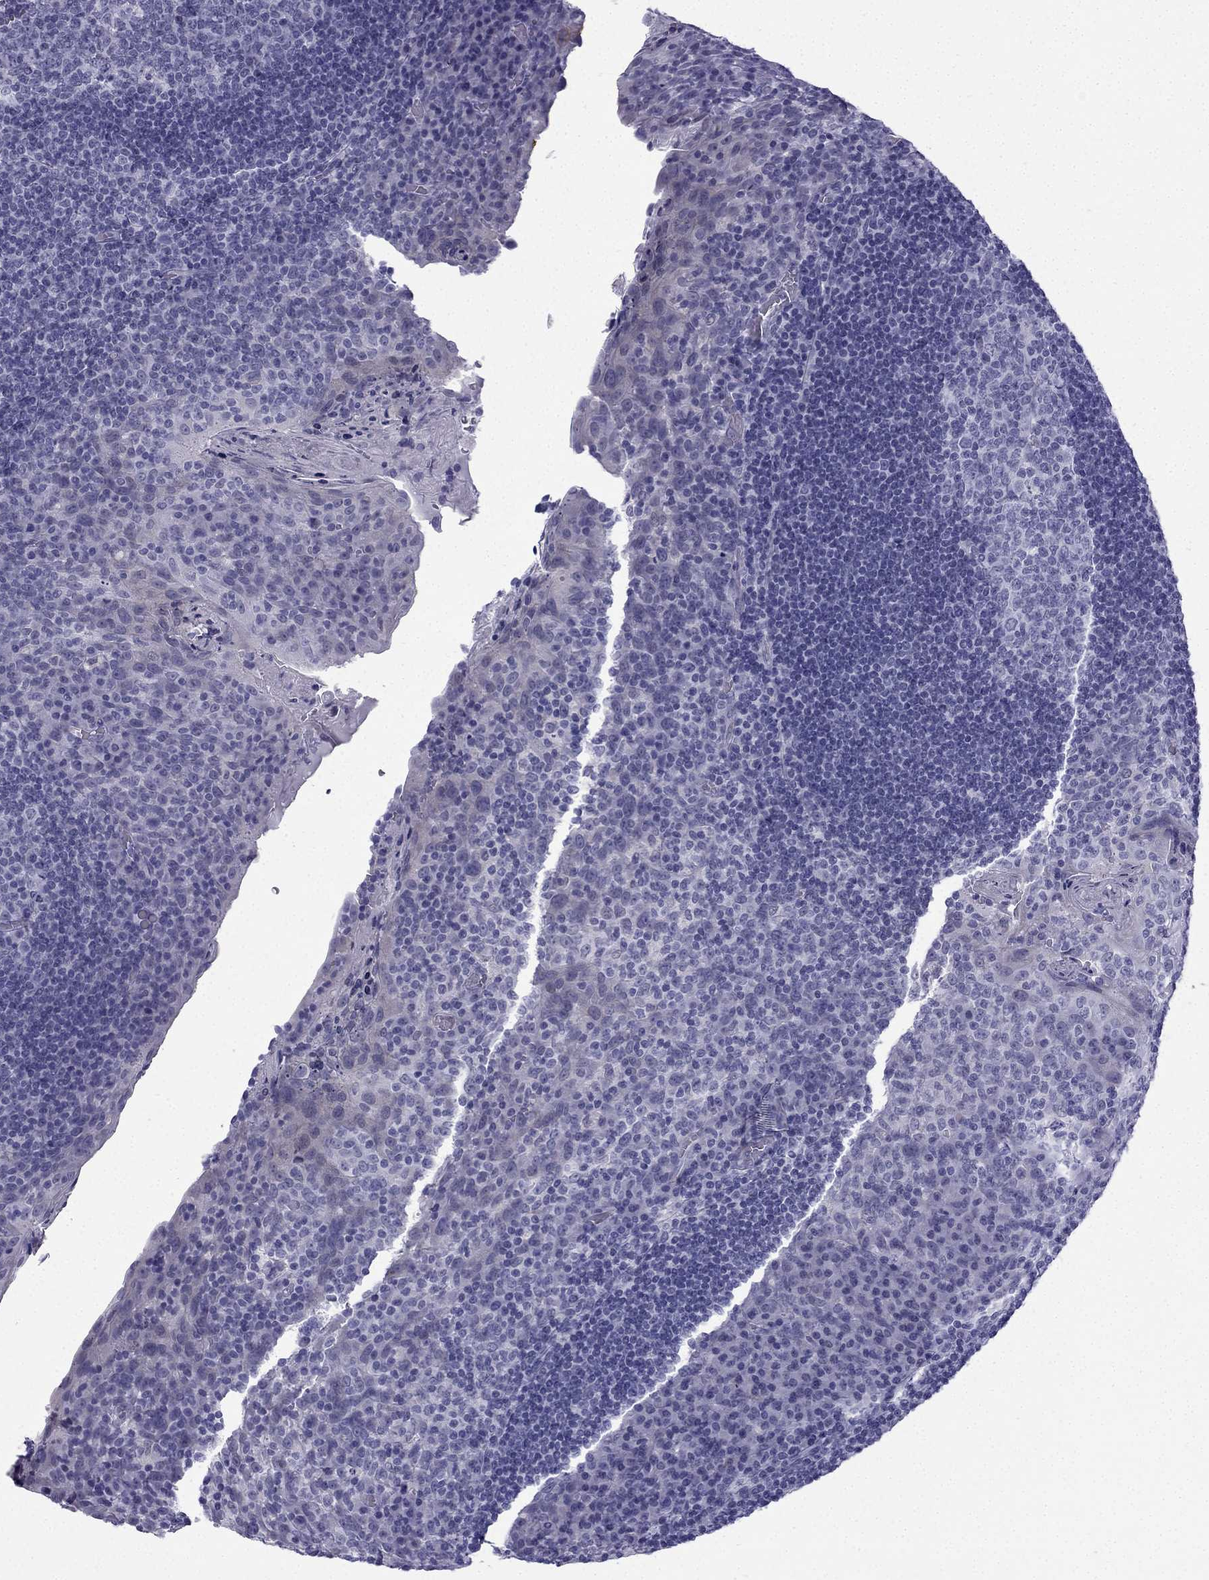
{"staining": {"intensity": "negative", "quantity": "none", "location": "none"}, "tissue": "tonsil", "cell_type": "Germinal center cells", "image_type": "normal", "snomed": [{"axis": "morphology", "description": "Normal tissue, NOS"}, {"axis": "topography", "description": "Tonsil"}], "caption": "Human tonsil stained for a protein using immunohistochemistry reveals no staining in germinal center cells.", "gene": "CFAP53", "patient": {"sex": "male", "age": 17}}